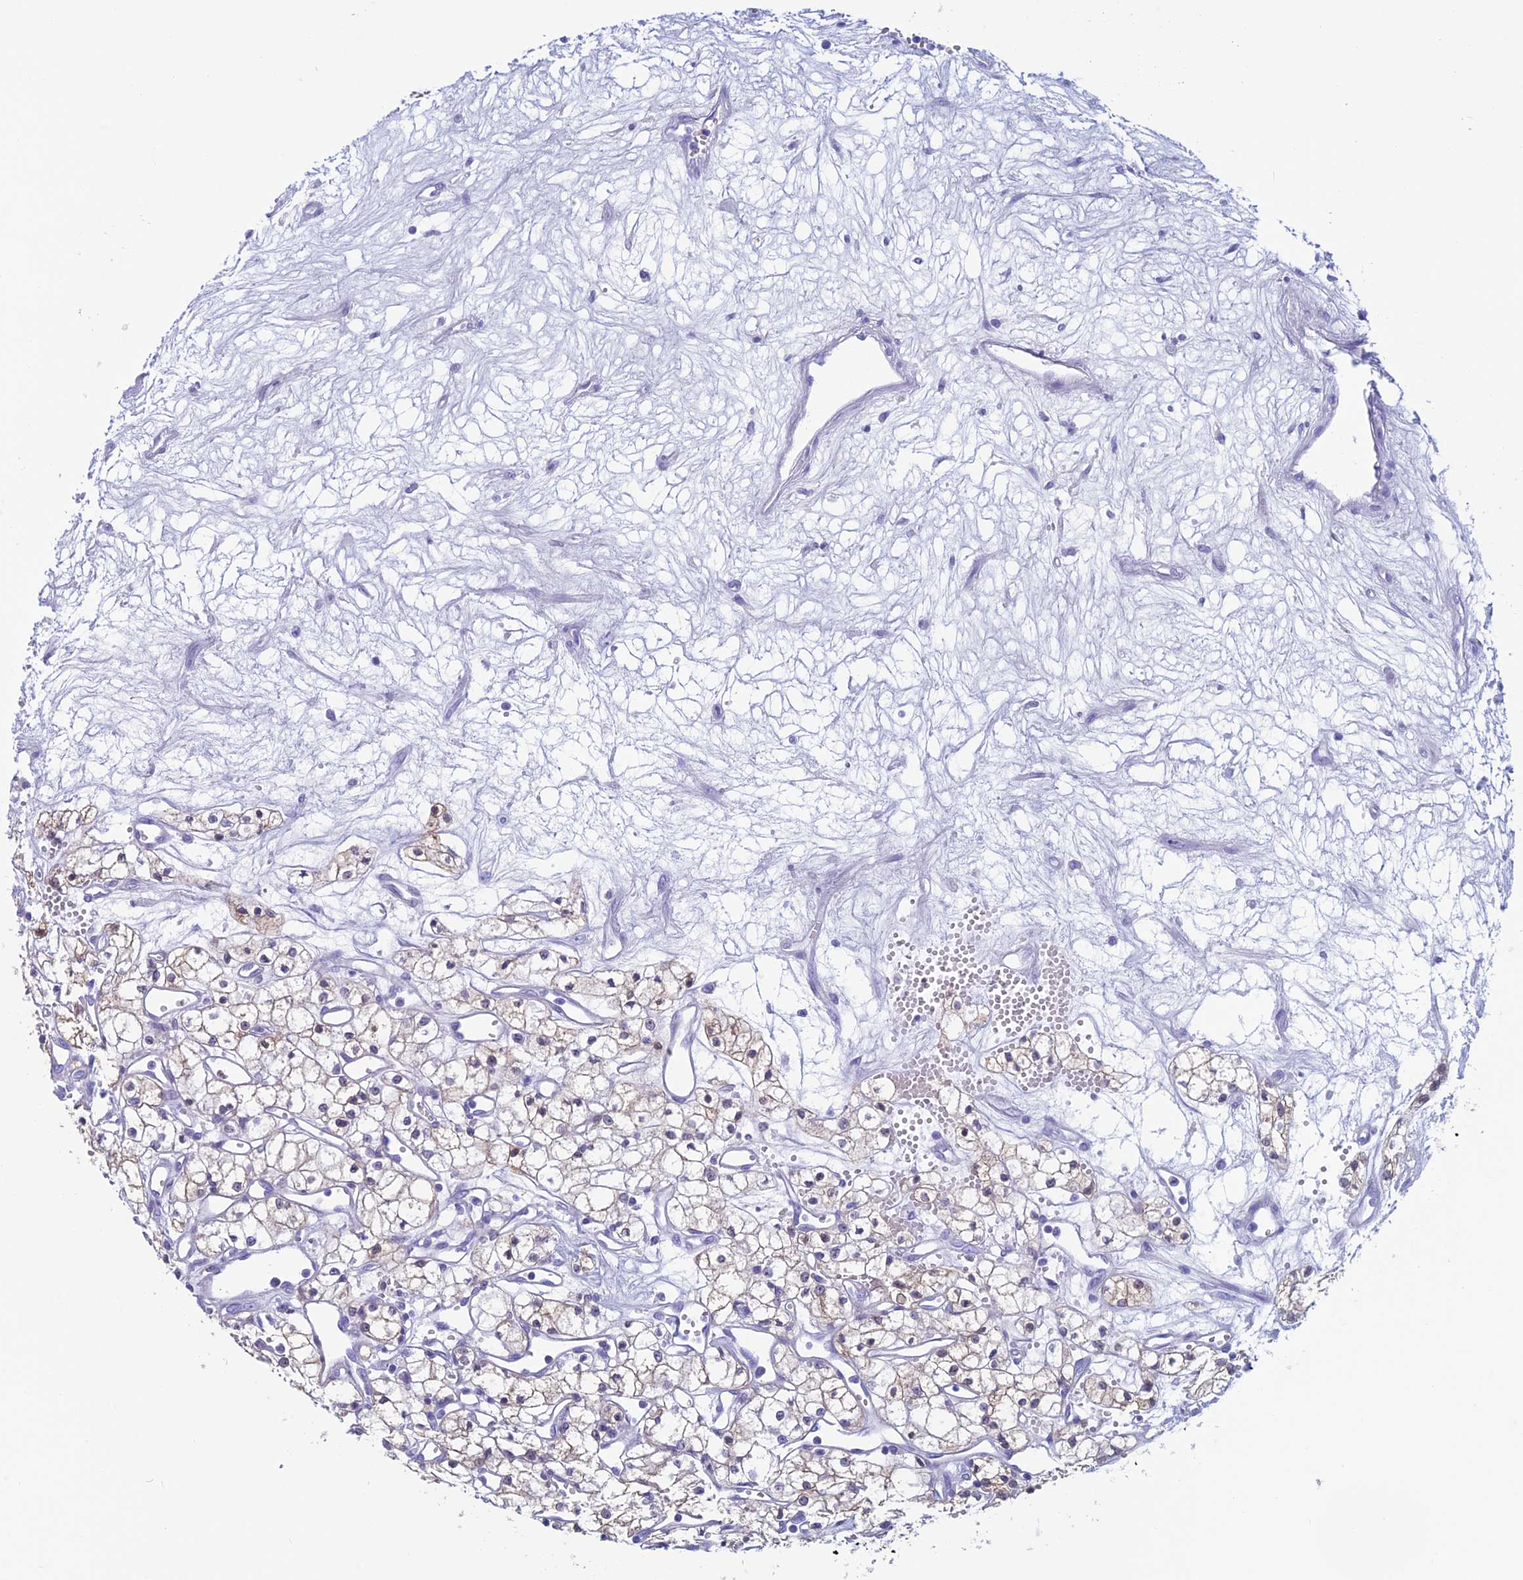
{"staining": {"intensity": "weak", "quantity": "<25%", "location": "cytoplasmic/membranous"}, "tissue": "renal cancer", "cell_type": "Tumor cells", "image_type": "cancer", "snomed": [{"axis": "morphology", "description": "Adenocarcinoma, NOS"}, {"axis": "topography", "description": "Kidney"}], "caption": "This is an immunohistochemistry photomicrograph of adenocarcinoma (renal). There is no positivity in tumor cells.", "gene": "KCNK17", "patient": {"sex": "male", "age": 59}}